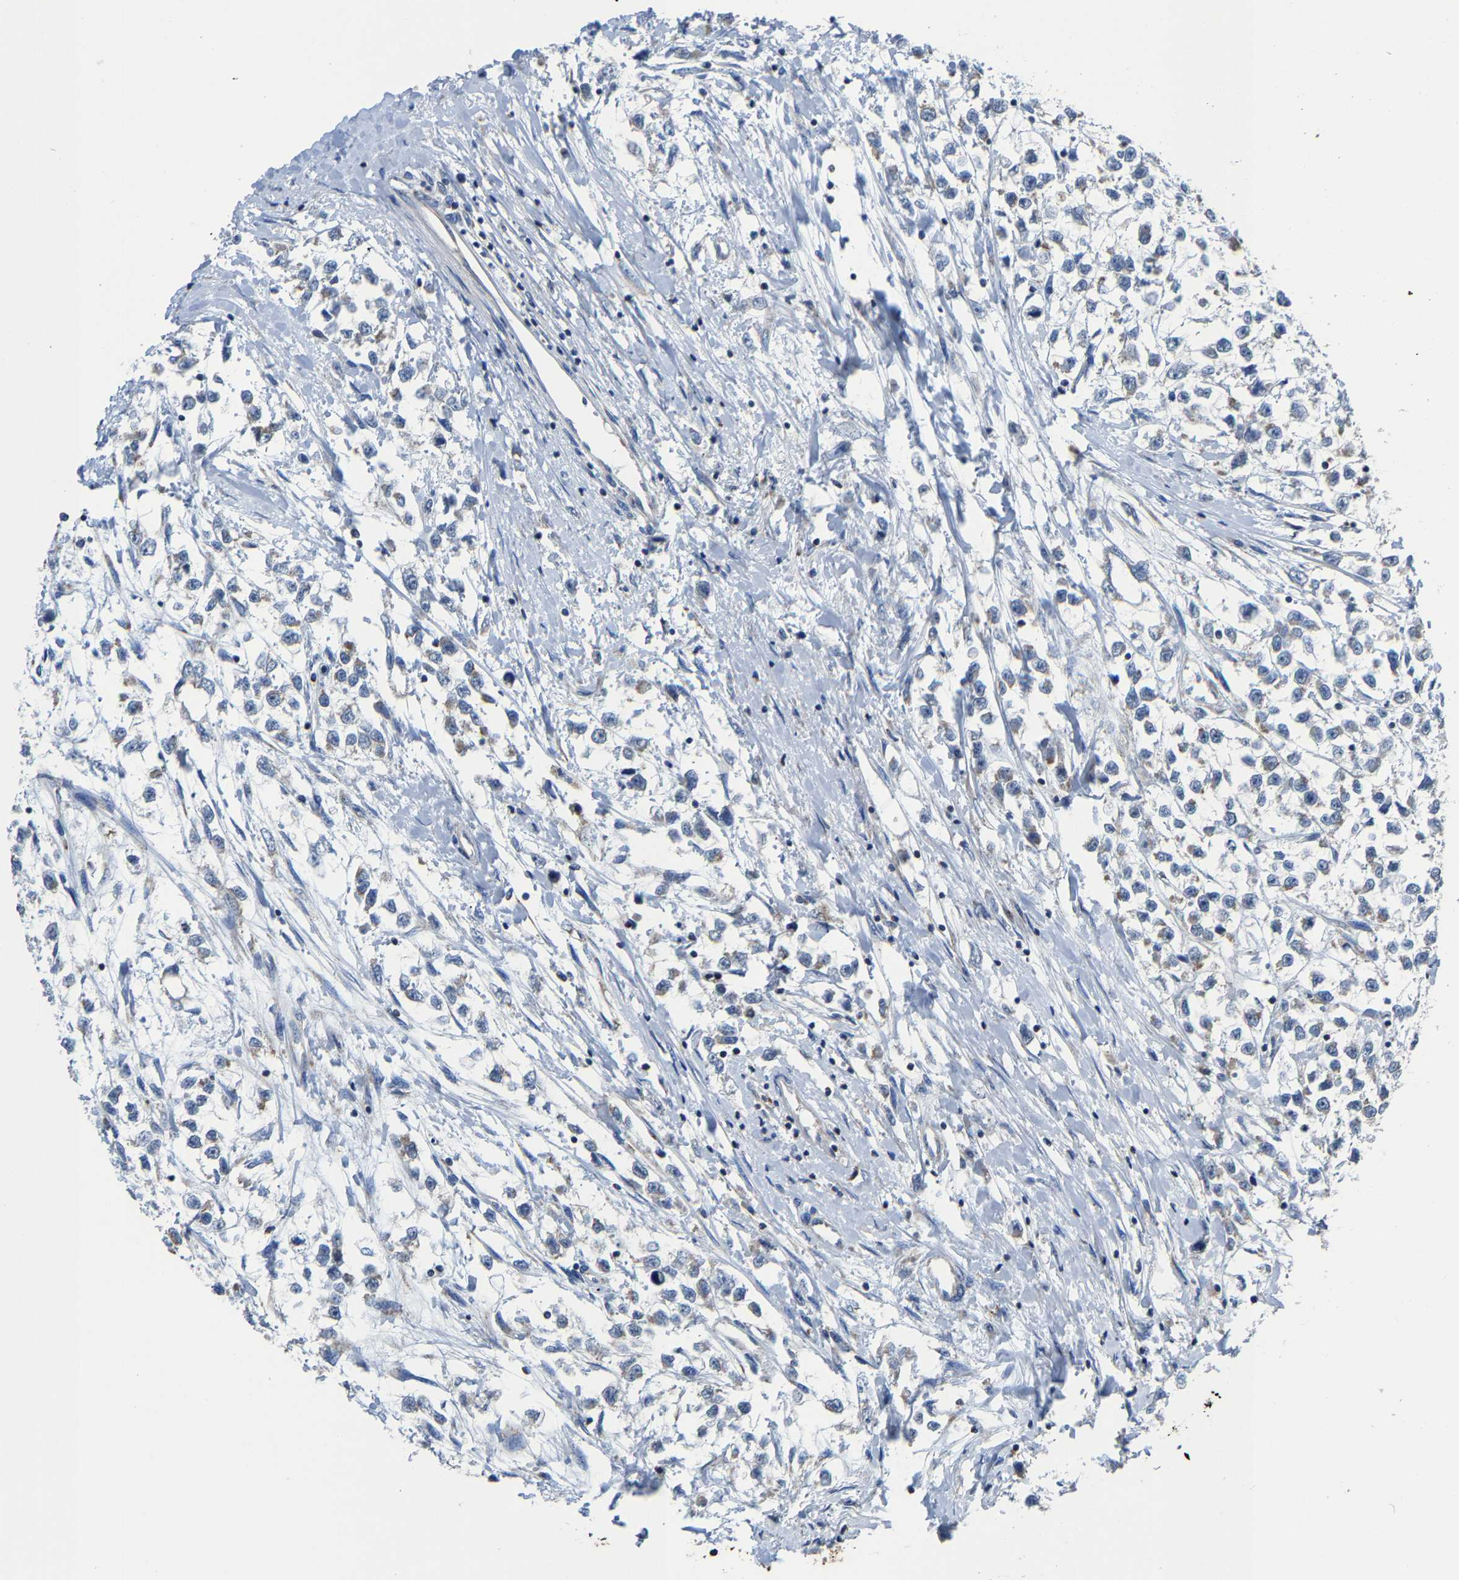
{"staining": {"intensity": "weak", "quantity": "<25%", "location": "cytoplasmic/membranous"}, "tissue": "testis cancer", "cell_type": "Tumor cells", "image_type": "cancer", "snomed": [{"axis": "morphology", "description": "Seminoma, NOS"}, {"axis": "morphology", "description": "Carcinoma, Embryonal, NOS"}, {"axis": "topography", "description": "Testis"}], "caption": "Micrograph shows no significant protein positivity in tumor cells of testis cancer (seminoma).", "gene": "AGK", "patient": {"sex": "male", "age": 51}}